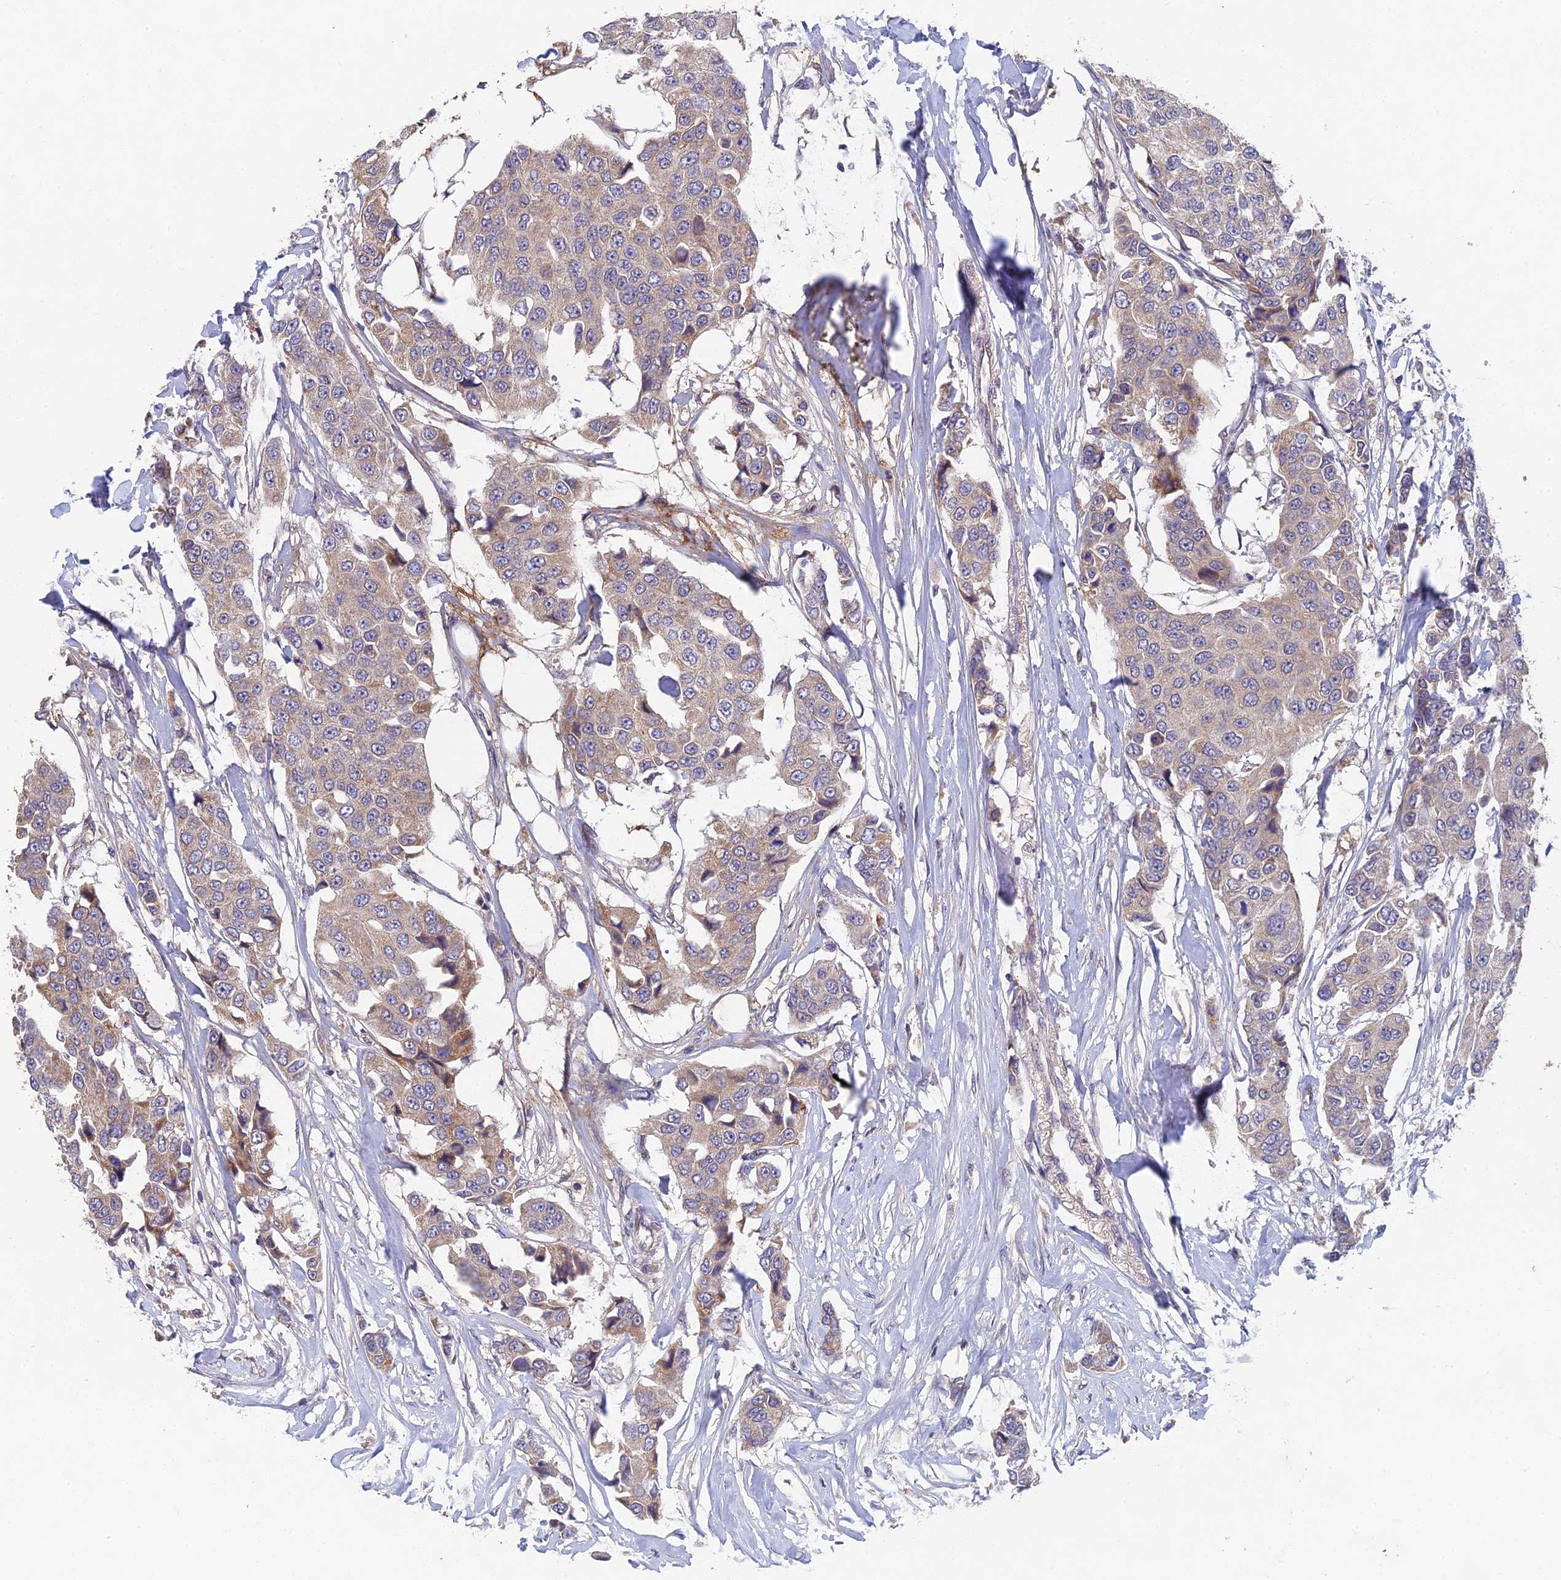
{"staining": {"intensity": "weak", "quantity": "25%-75%", "location": "cytoplasmic/membranous"}, "tissue": "breast cancer", "cell_type": "Tumor cells", "image_type": "cancer", "snomed": [{"axis": "morphology", "description": "Duct carcinoma"}, {"axis": "topography", "description": "Breast"}], "caption": "Immunohistochemistry staining of breast cancer (invasive ductal carcinoma), which shows low levels of weak cytoplasmic/membranous staining in approximately 25%-75% of tumor cells indicating weak cytoplasmic/membranous protein staining. The staining was performed using DAB (3,3'-diaminobenzidine) (brown) for protein detection and nuclei were counterstained in hematoxylin (blue).", "gene": "ADAMTS13", "patient": {"sex": "female", "age": 80}}